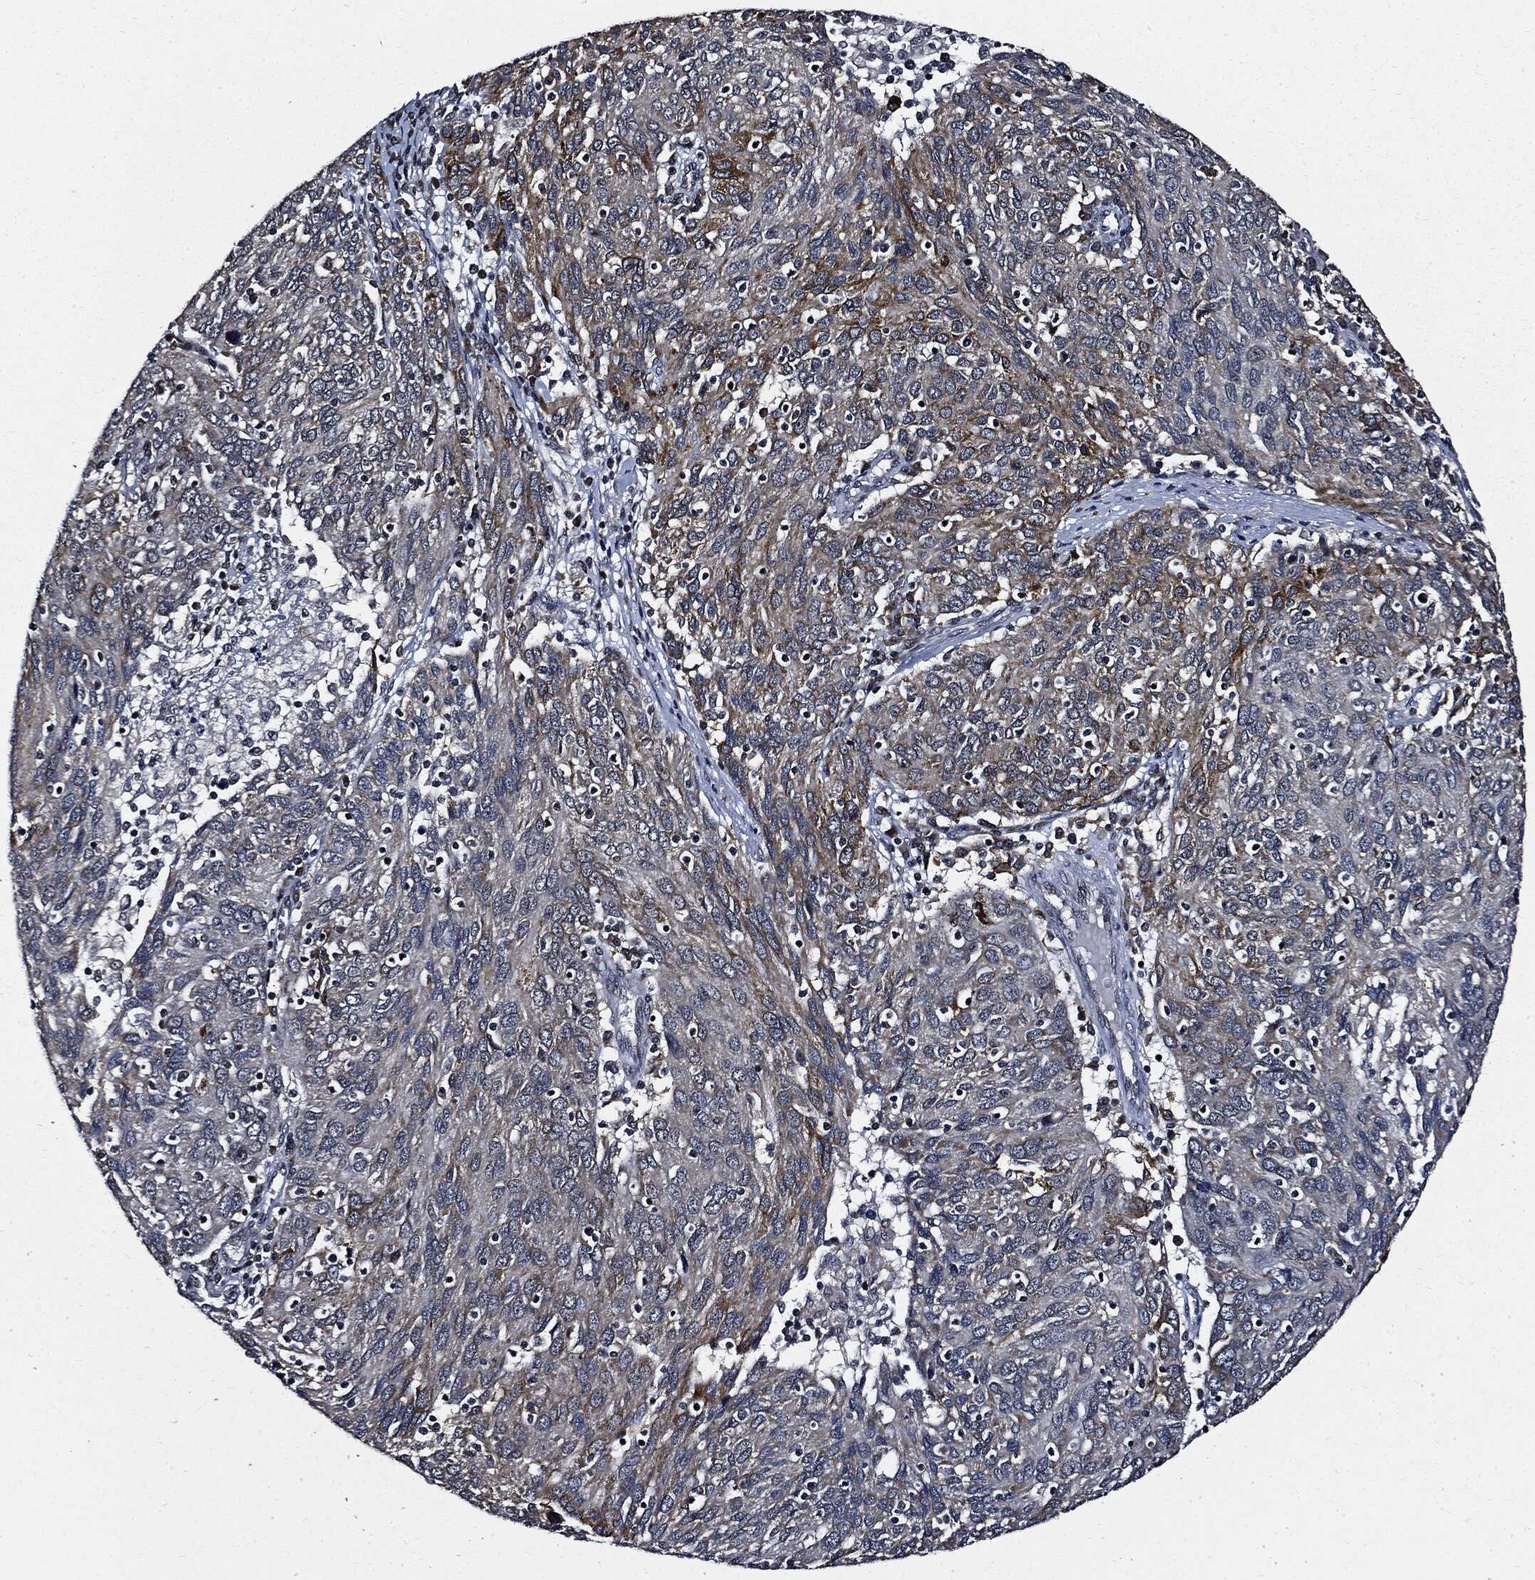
{"staining": {"intensity": "moderate", "quantity": "<25%", "location": "cytoplasmic/membranous"}, "tissue": "ovarian cancer", "cell_type": "Tumor cells", "image_type": "cancer", "snomed": [{"axis": "morphology", "description": "Carcinoma, endometroid"}, {"axis": "topography", "description": "Ovary"}], "caption": "This histopathology image displays ovarian endometroid carcinoma stained with immunohistochemistry (IHC) to label a protein in brown. The cytoplasmic/membranous of tumor cells show moderate positivity for the protein. Nuclei are counter-stained blue.", "gene": "SUGT1", "patient": {"sex": "female", "age": 50}}